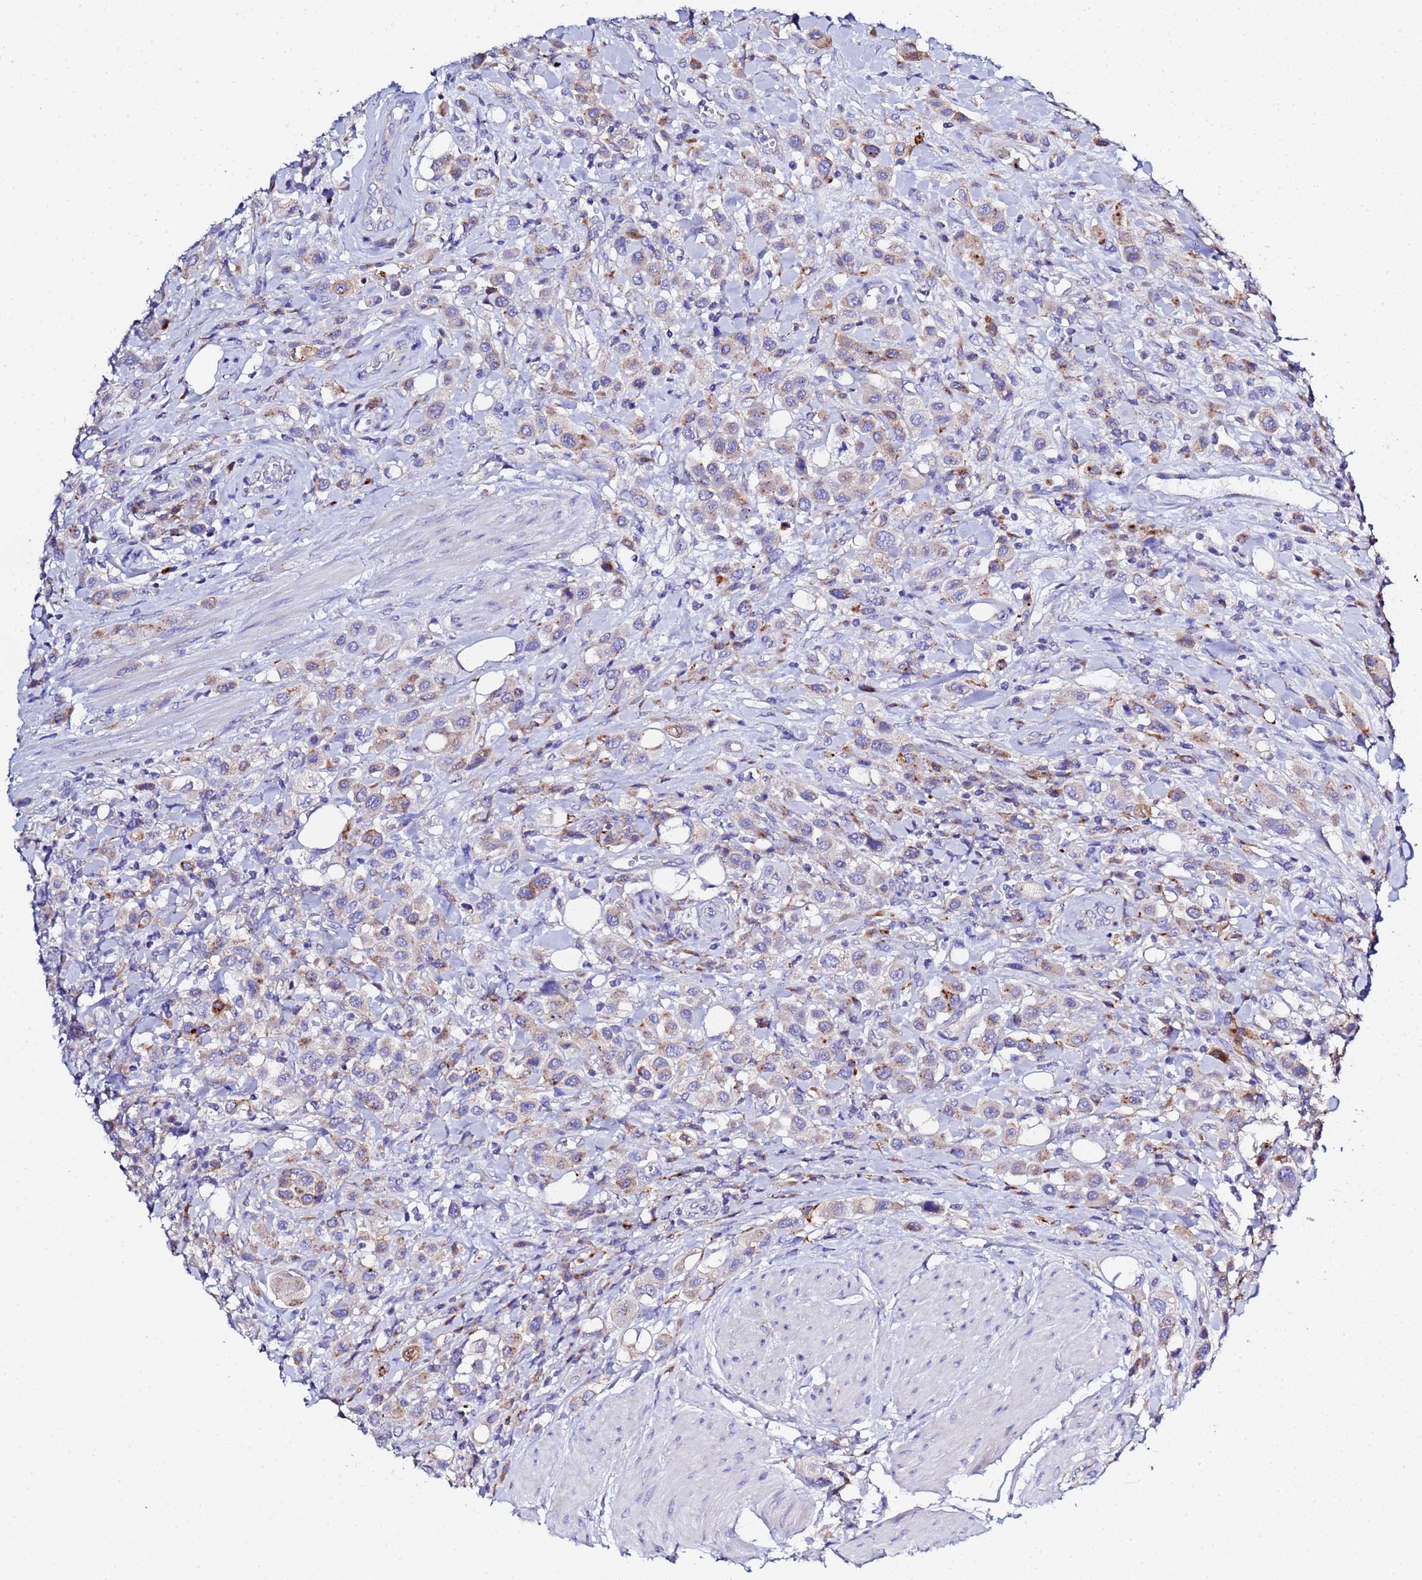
{"staining": {"intensity": "moderate", "quantity": "<25%", "location": "cytoplasmic/membranous"}, "tissue": "urothelial cancer", "cell_type": "Tumor cells", "image_type": "cancer", "snomed": [{"axis": "morphology", "description": "Urothelial carcinoma, High grade"}, {"axis": "topography", "description": "Urinary bladder"}], "caption": "High-grade urothelial carcinoma tissue demonstrates moderate cytoplasmic/membranous staining in about <25% of tumor cells, visualized by immunohistochemistry.", "gene": "VTI1B", "patient": {"sex": "male", "age": 50}}